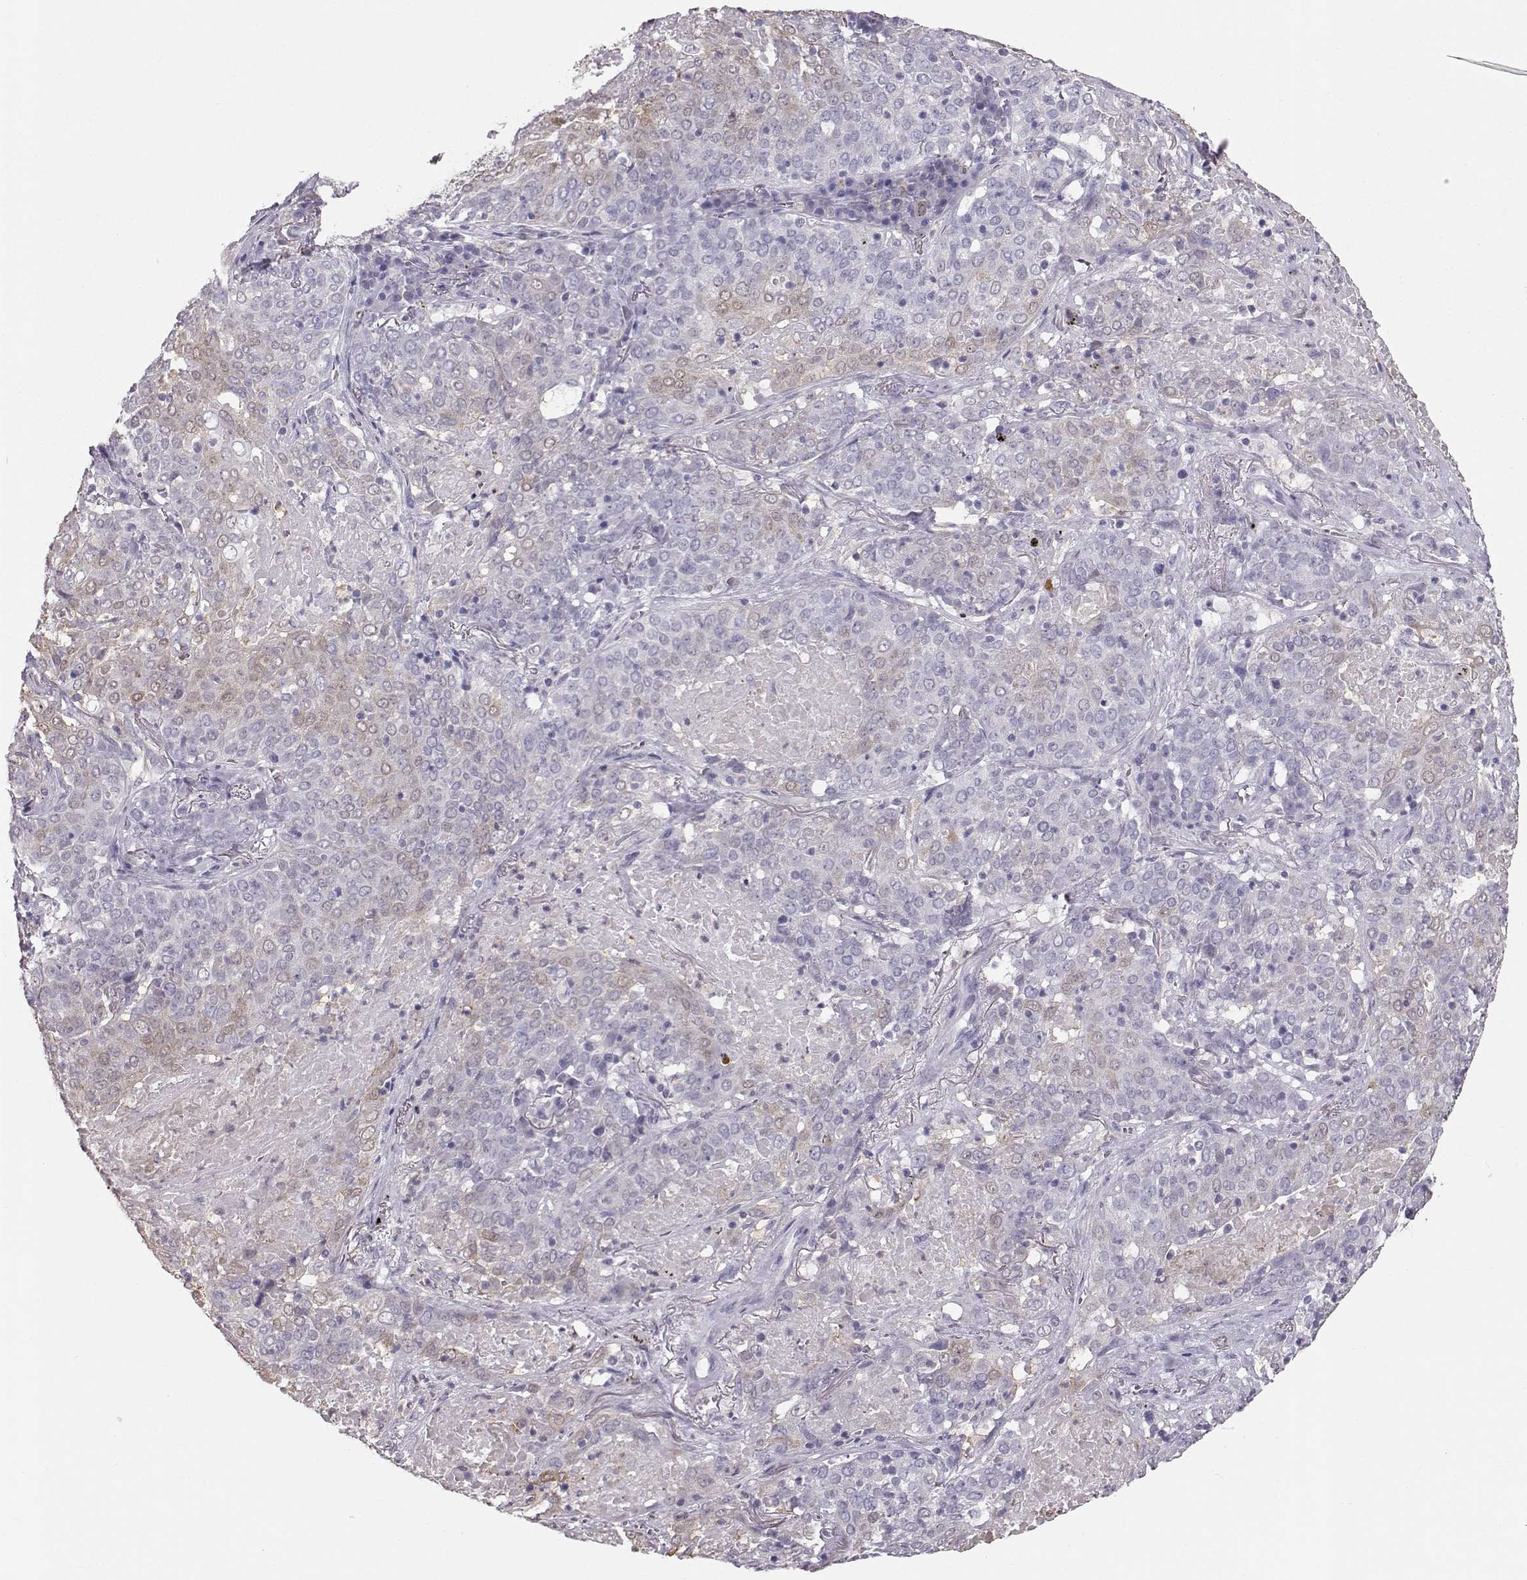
{"staining": {"intensity": "weak", "quantity": "<25%", "location": "cytoplasmic/membranous"}, "tissue": "lung cancer", "cell_type": "Tumor cells", "image_type": "cancer", "snomed": [{"axis": "morphology", "description": "Squamous cell carcinoma, NOS"}, {"axis": "topography", "description": "Lung"}], "caption": "Squamous cell carcinoma (lung) stained for a protein using immunohistochemistry exhibits no expression tumor cells.", "gene": "POU1F1", "patient": {"sex": "male", "age": 82}}